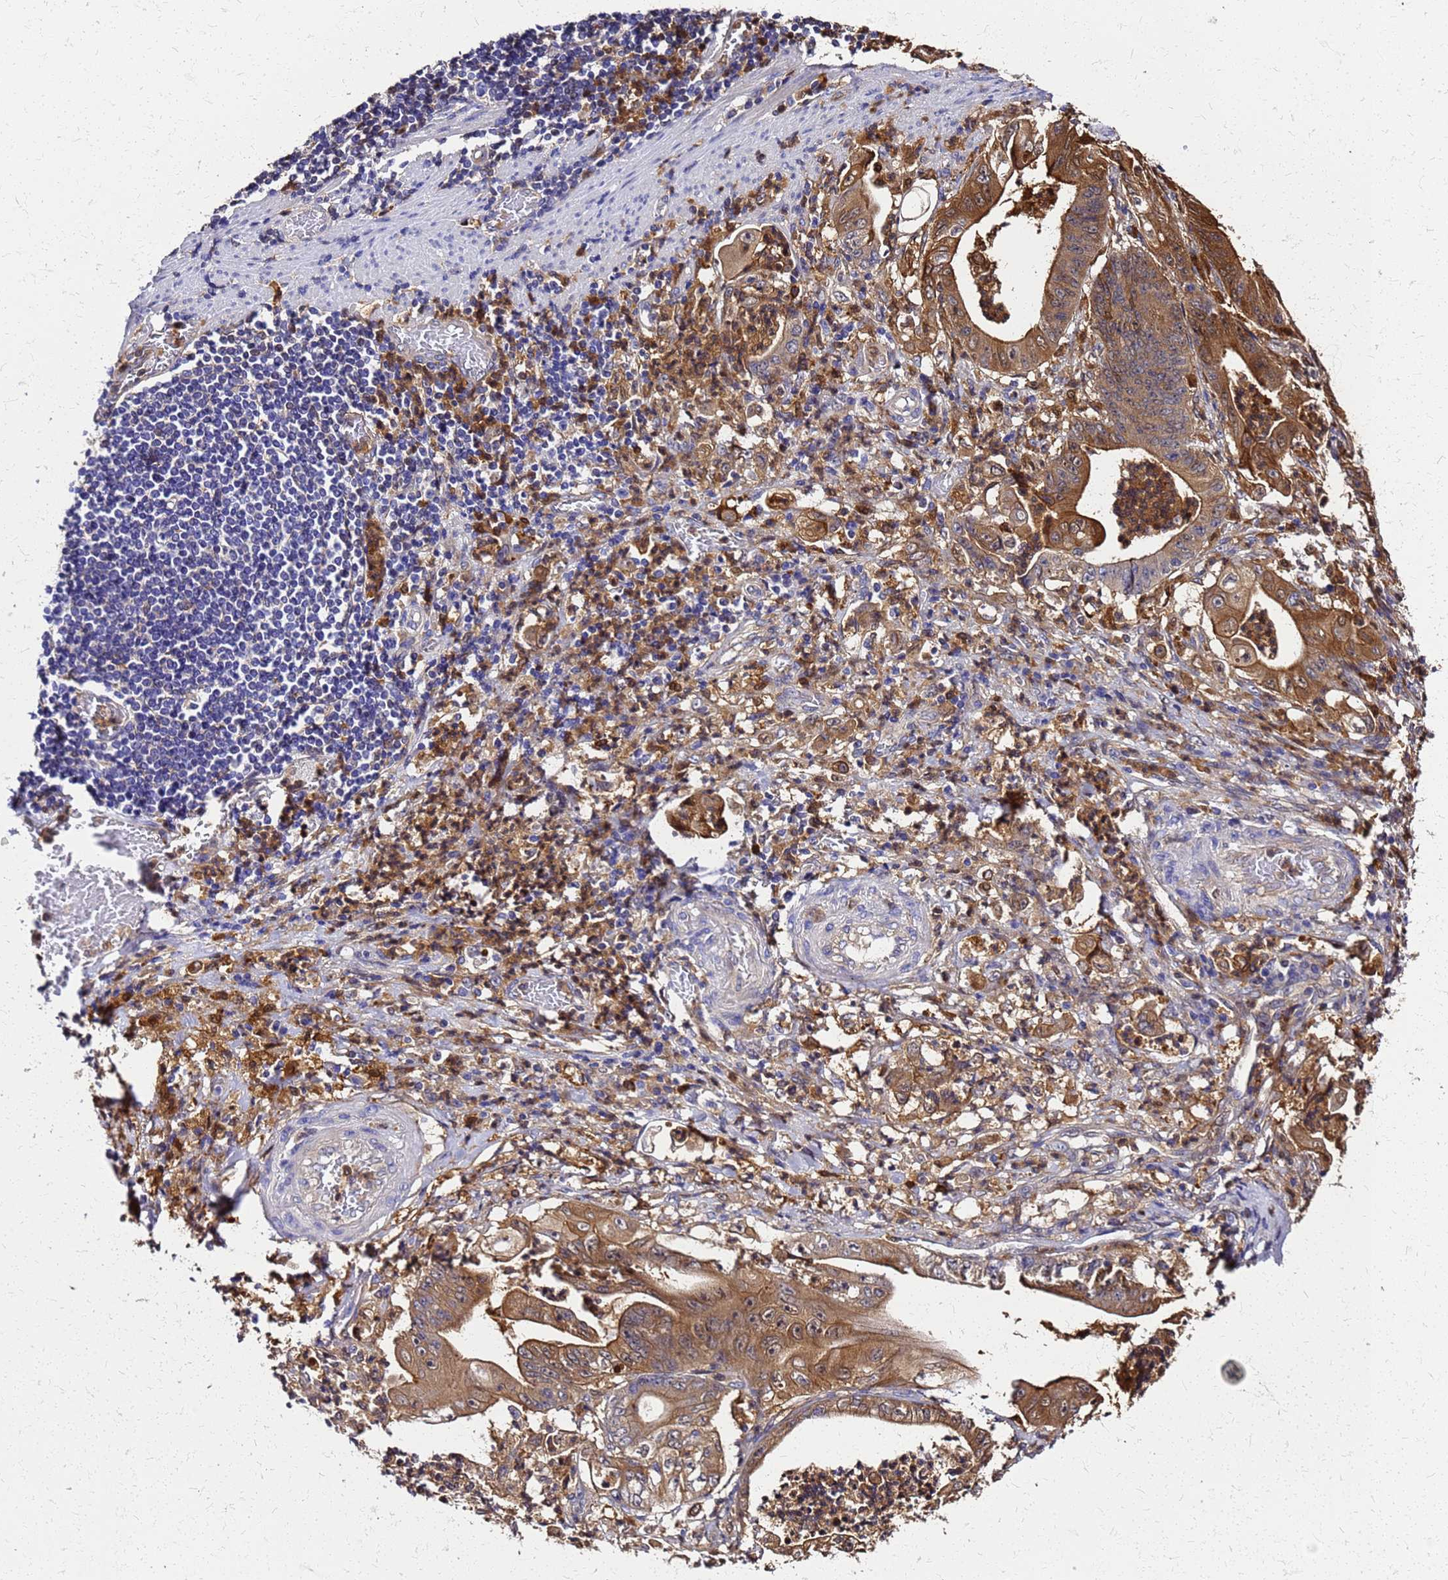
{"staining": {"intensity": "strong", "quantity": "25%-75%", "location": "cytoplasmic/membranous"}, "tissue": "stomach cancer", "cell_type": "Tumor cells", "image_type": "cancer", "snomed": [{"axis": "morphology", "description": "Adenocarcinoma, NOS"}, {"axis": "topography", "description": "Stomach"}], "caption": "A photomicrograph of human stomach cancer (adenocarcinoma) stained for a protein shows strong cytoplasmic/membranous brown staining in tumor cells. The protein of interest is stained brown, and the nuclei are stained in blue (DAB IHC with brightfield microscopy, high magnification).", "gene": "S100A11", "patient": {"sex": "female", "age": 73}}